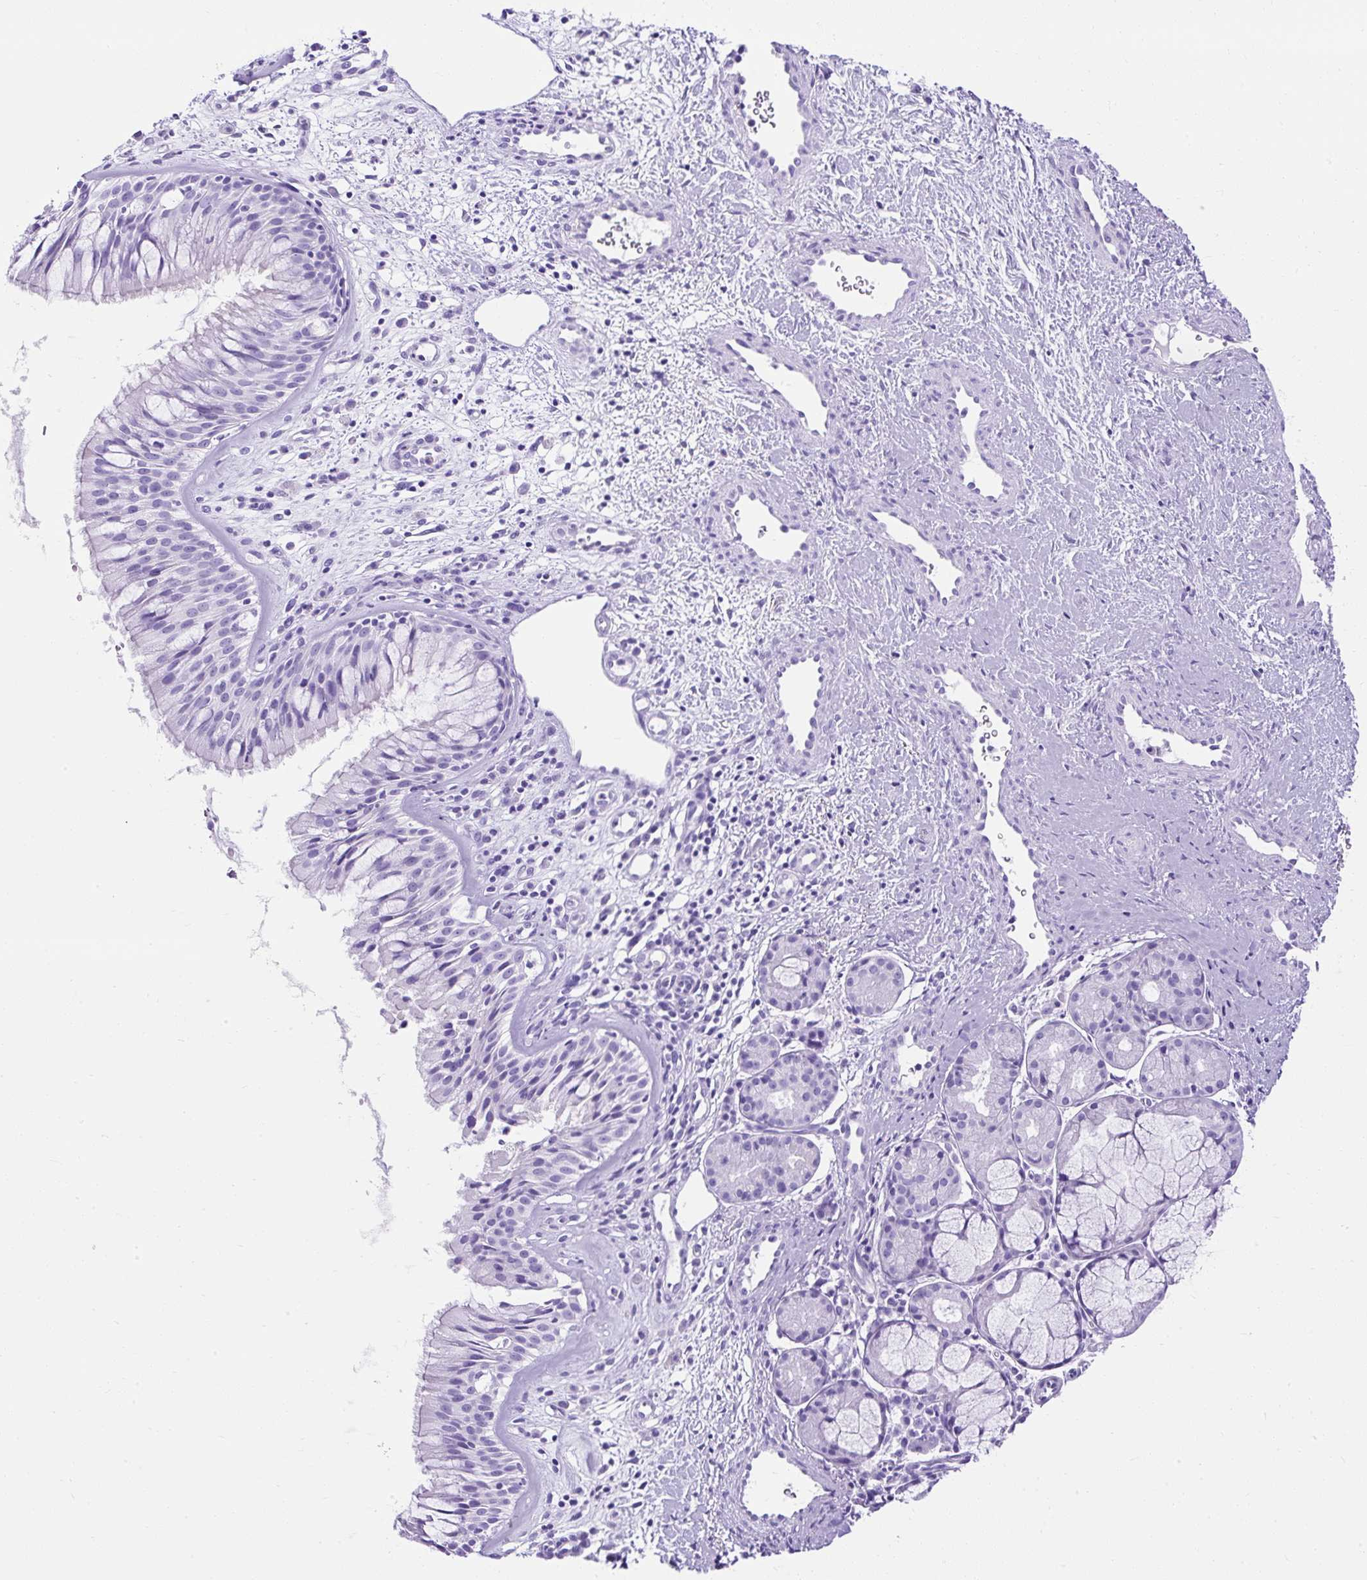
{"staining": {"intensity": "negative", "quantity": "none", "location": "none"}, "tissue": "nasopharynx", "cell_type": "Respiratory epithelial cells", "image_type": "normal", "snomed": [{"axis": "morphology", "description": "Normal tissue, NOS"}, {"axis": "topography", "description": "Nasopharynx"}], "caption": "Immunohistochemistry image of benign nasopharynx stained for a protein (brown), which reveals no expression in respiratory epithelial cells.", "gene": "KRT12", "patient": {"sex": "male", "age": 65}}